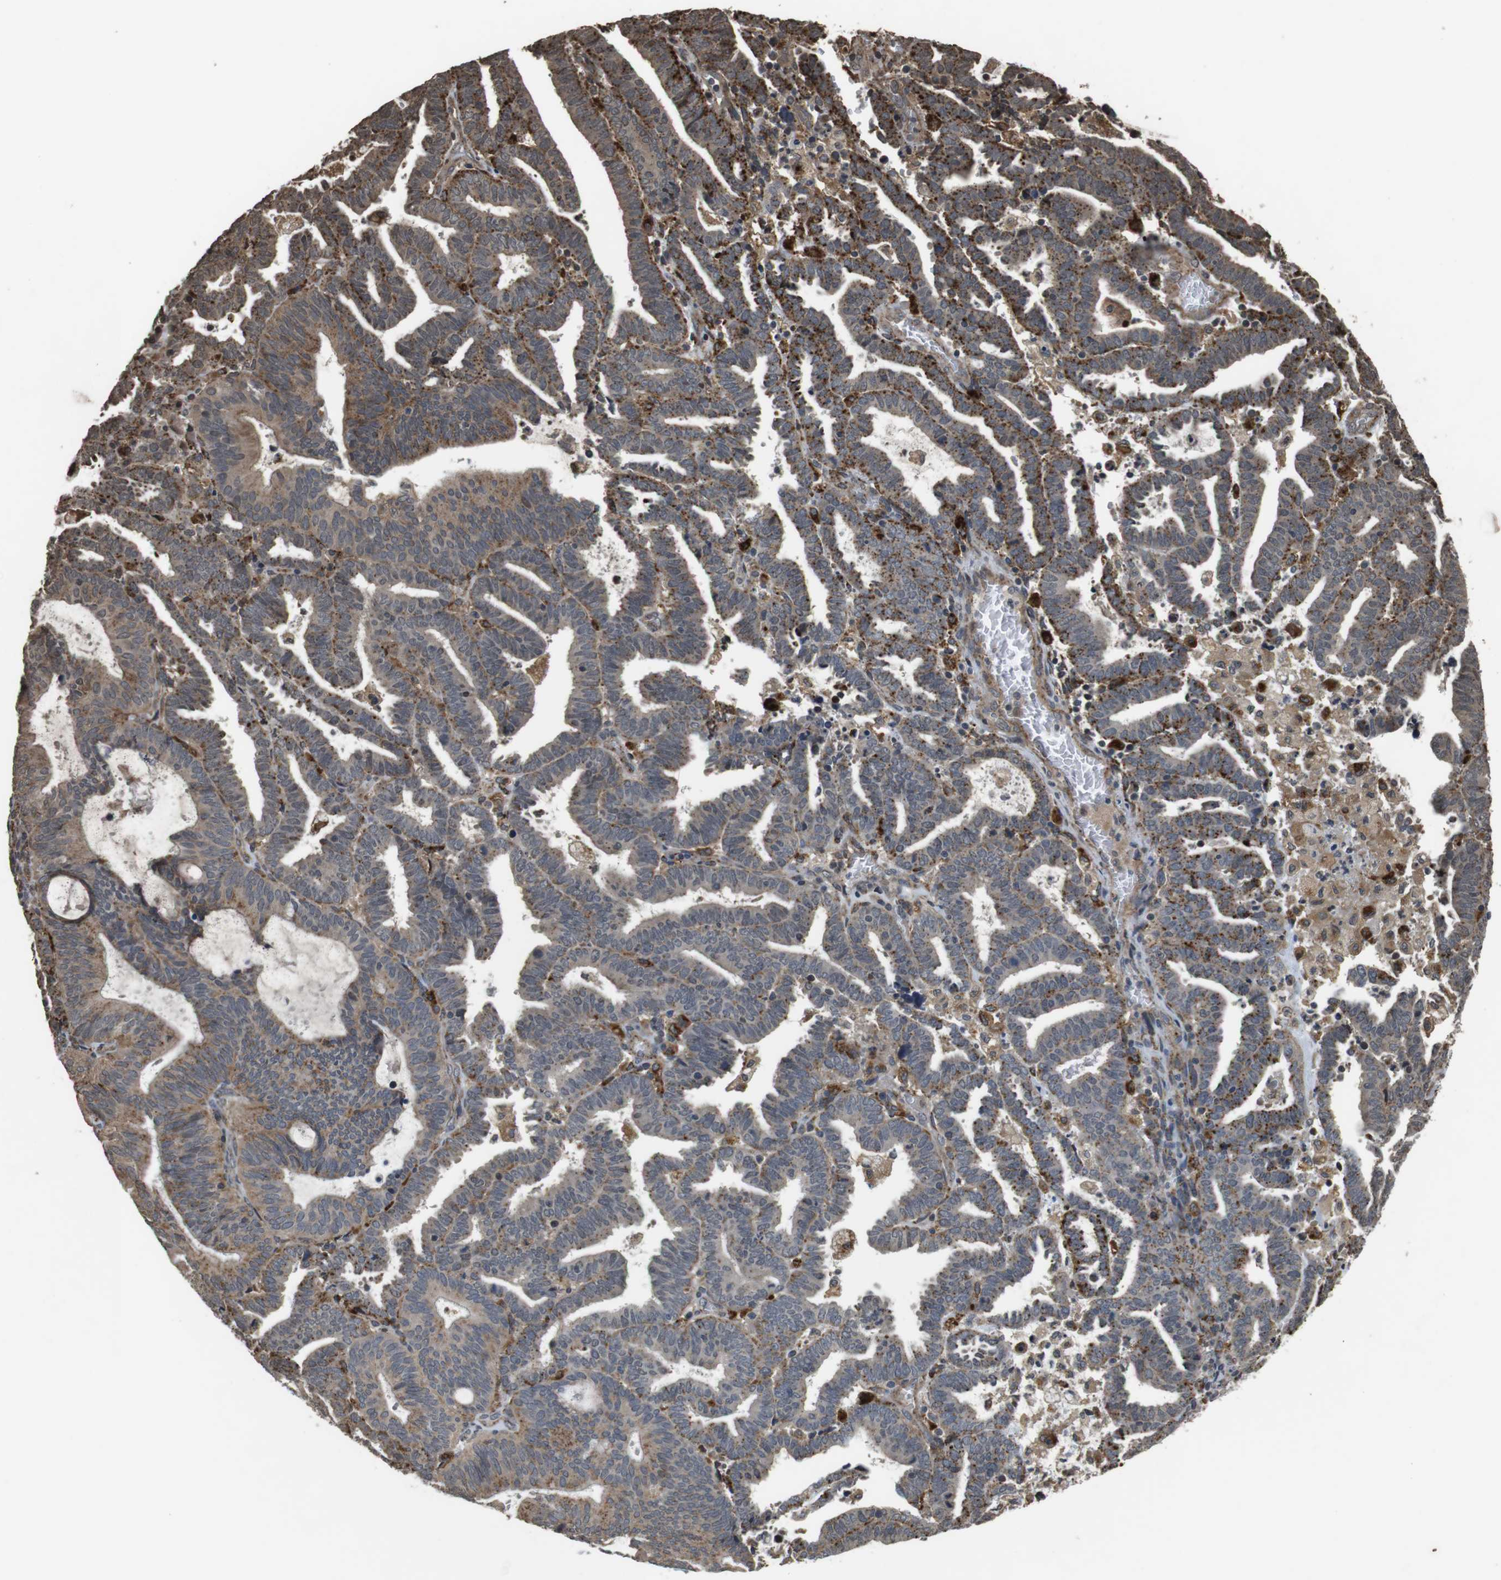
{"staining": {"intensity": "weak", "quantity": ">75%", "location": "cytoplasmic/membranous"}, "tissue": "endometrial cancer", "cell_type": "Tumor cells", "image_type": "cancer", "snomed": [{"axis": "morphology", "description": "Adenocarcinoma, NOS"}, {"axis": "topography", "description": "Uterus"}], "caption": "Brown immunohistochemical staining in human endometrial cancer (adenocarcinoma) exhibits weak cytoplasmic/membranous expression in approximately >75% of tumor cells.", "gene": "FZD10", "patient": {"sex": "female", "age": 83}}